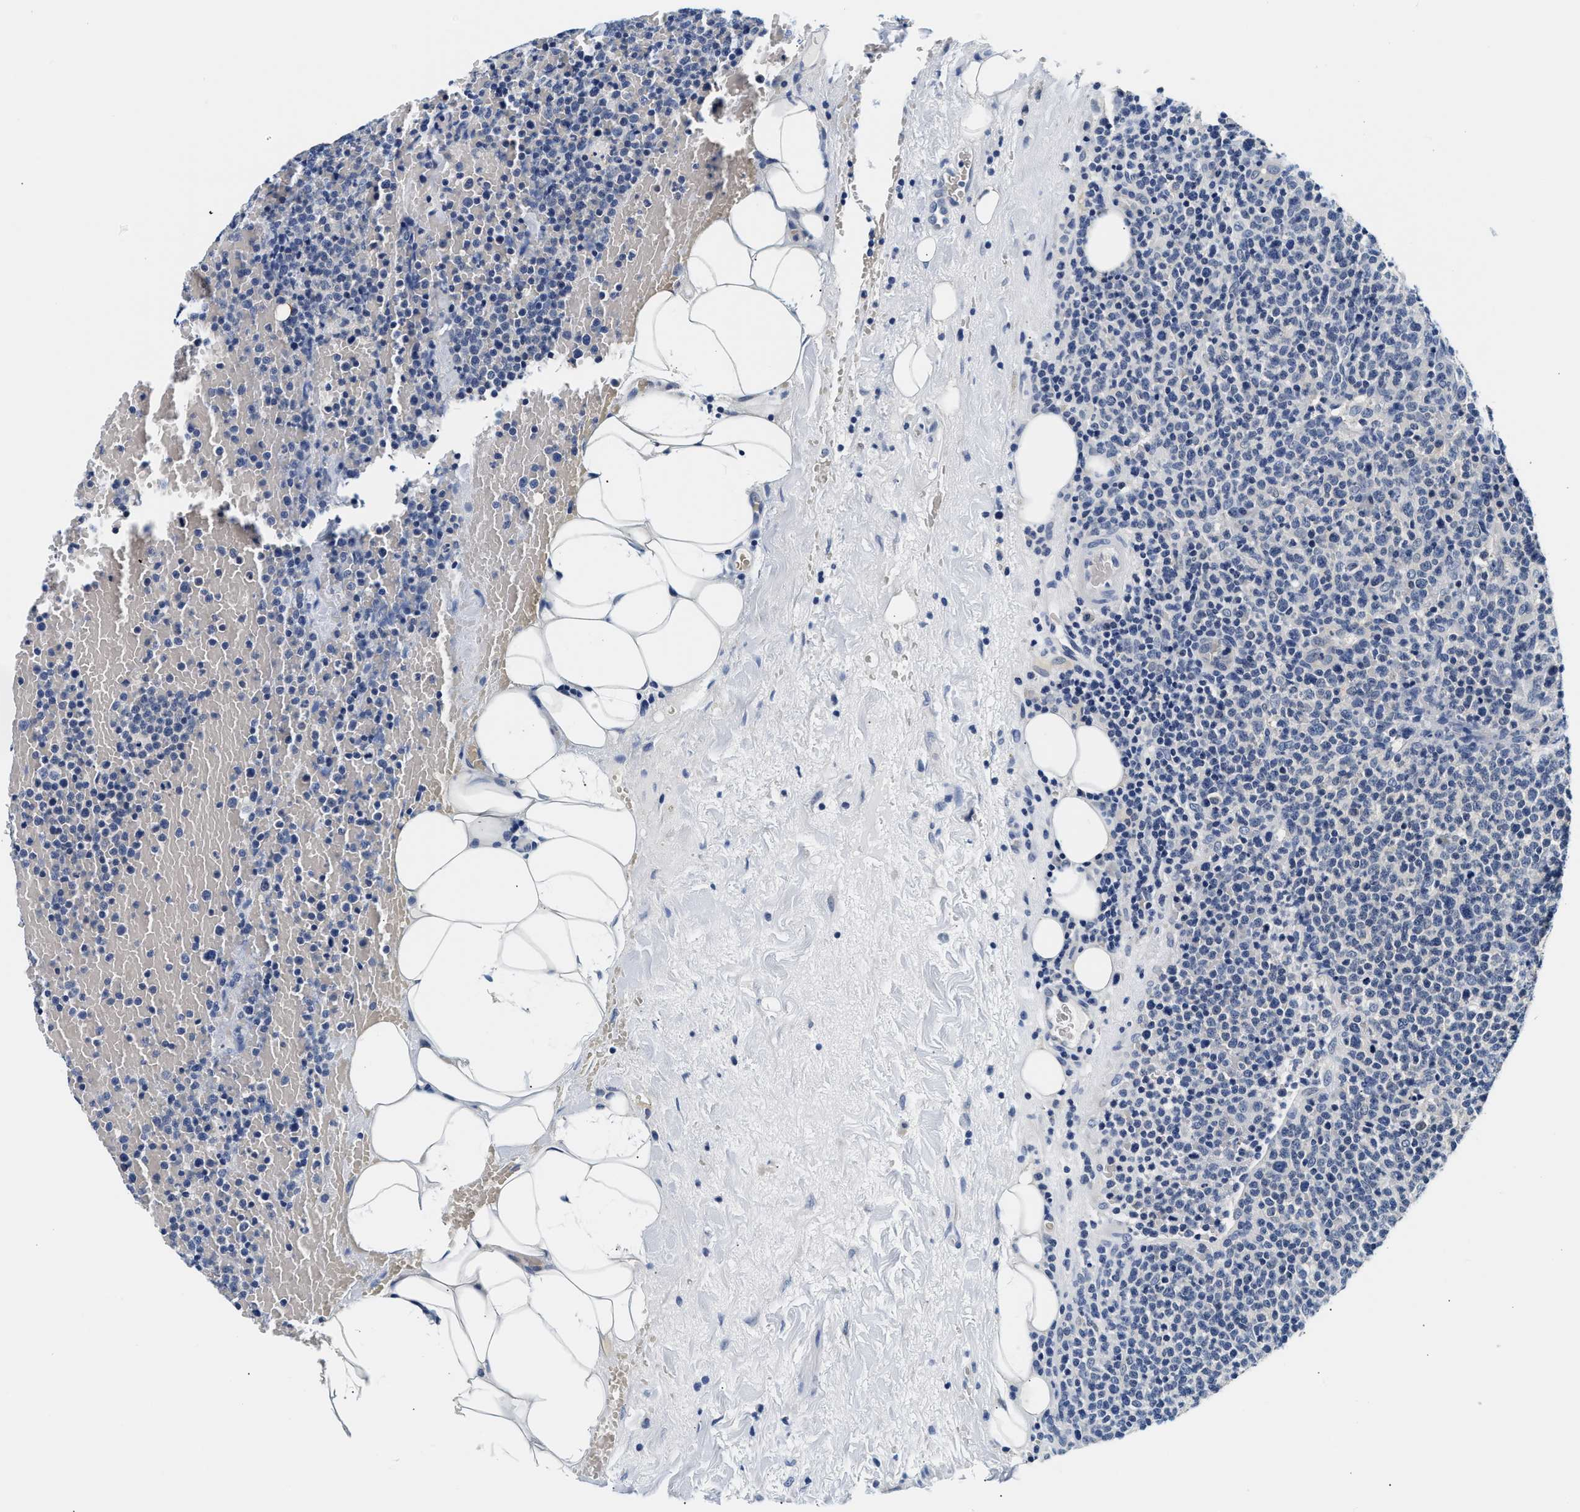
{"staining": {"intensity": "negative", "quantity": "none", "location": "none"}, "tissue": "lymphoma", "cell_type": "Tumor cells", "image_type": "cancer", "snomed": [{"axis": "morphology", "description": "Malignant lymphoma, non-Hodgkin's type, High grade"}, {"axis": "topography", "description": "Lymph node"}], "caption": "DAB immunohistochemical staining of malignant lymphoma, non-Hodgkin's type (high-grade) displays no significant staining in tumor cells. (DAB (3,3'-diaminobenzidine) immunohistochemistry visualized using brightfield microscopy, high magnification).", "gene": "UCHL3", "patient": {"sex": "male", "age": 61}}